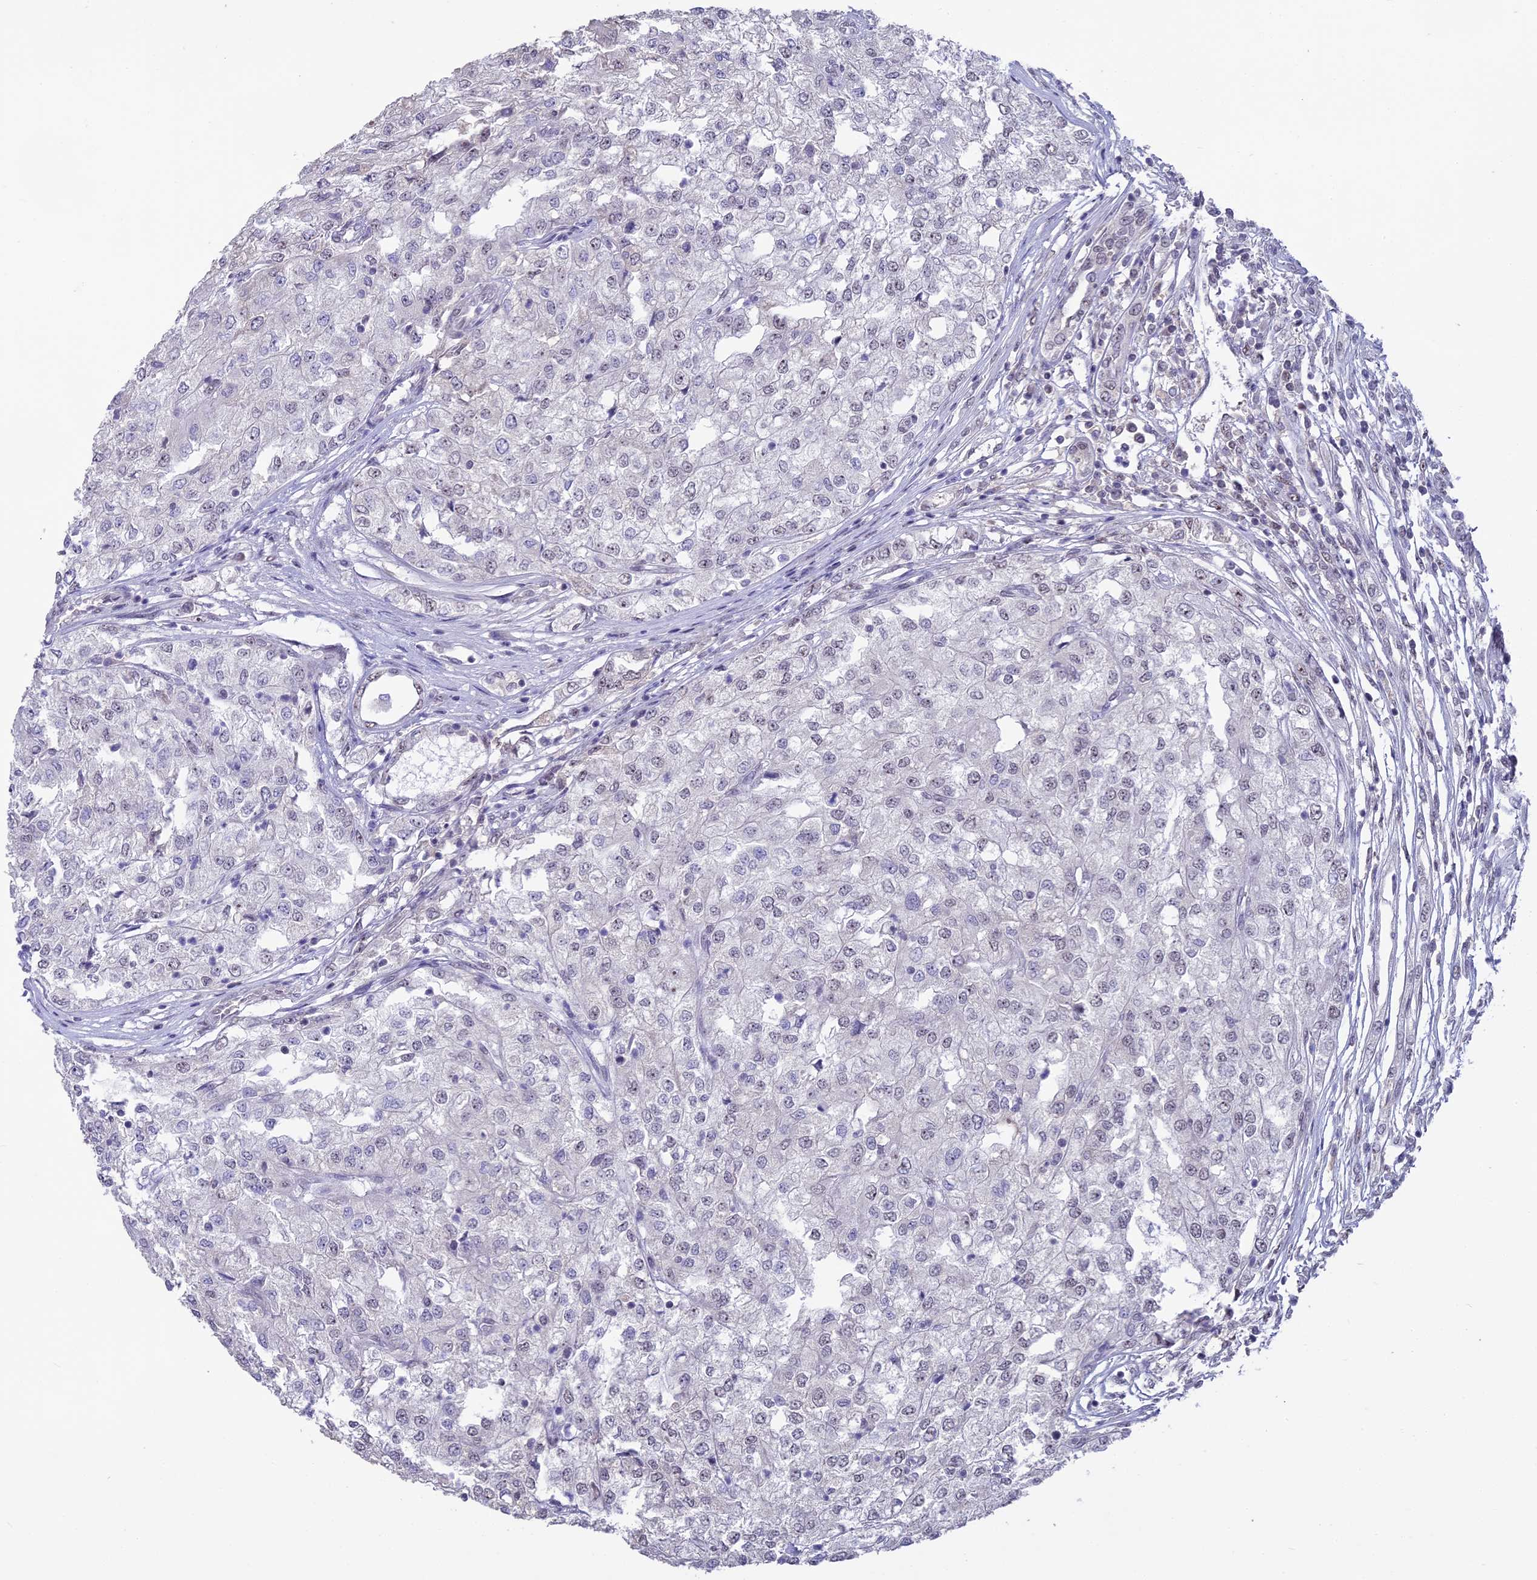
{"staining": {"intensity": "negative", "quantity": "none", "location": "none"}, "tissue": "renal cancer", "cell_type": "Tumor cells", "image_type": "cancer", "snomed": [{"axis": "morphology", "description": "Adenocarcinoma, NOS"}, {"axis": "topography", "description": "Kidney"}], "caption": "Immunohistochemistry photomicrograph of renal cancer stained for a protein (brown), which shows no staining in tumor cells.", "gene": "SETD2", "patient": {"sex": "female", "age": 54}}